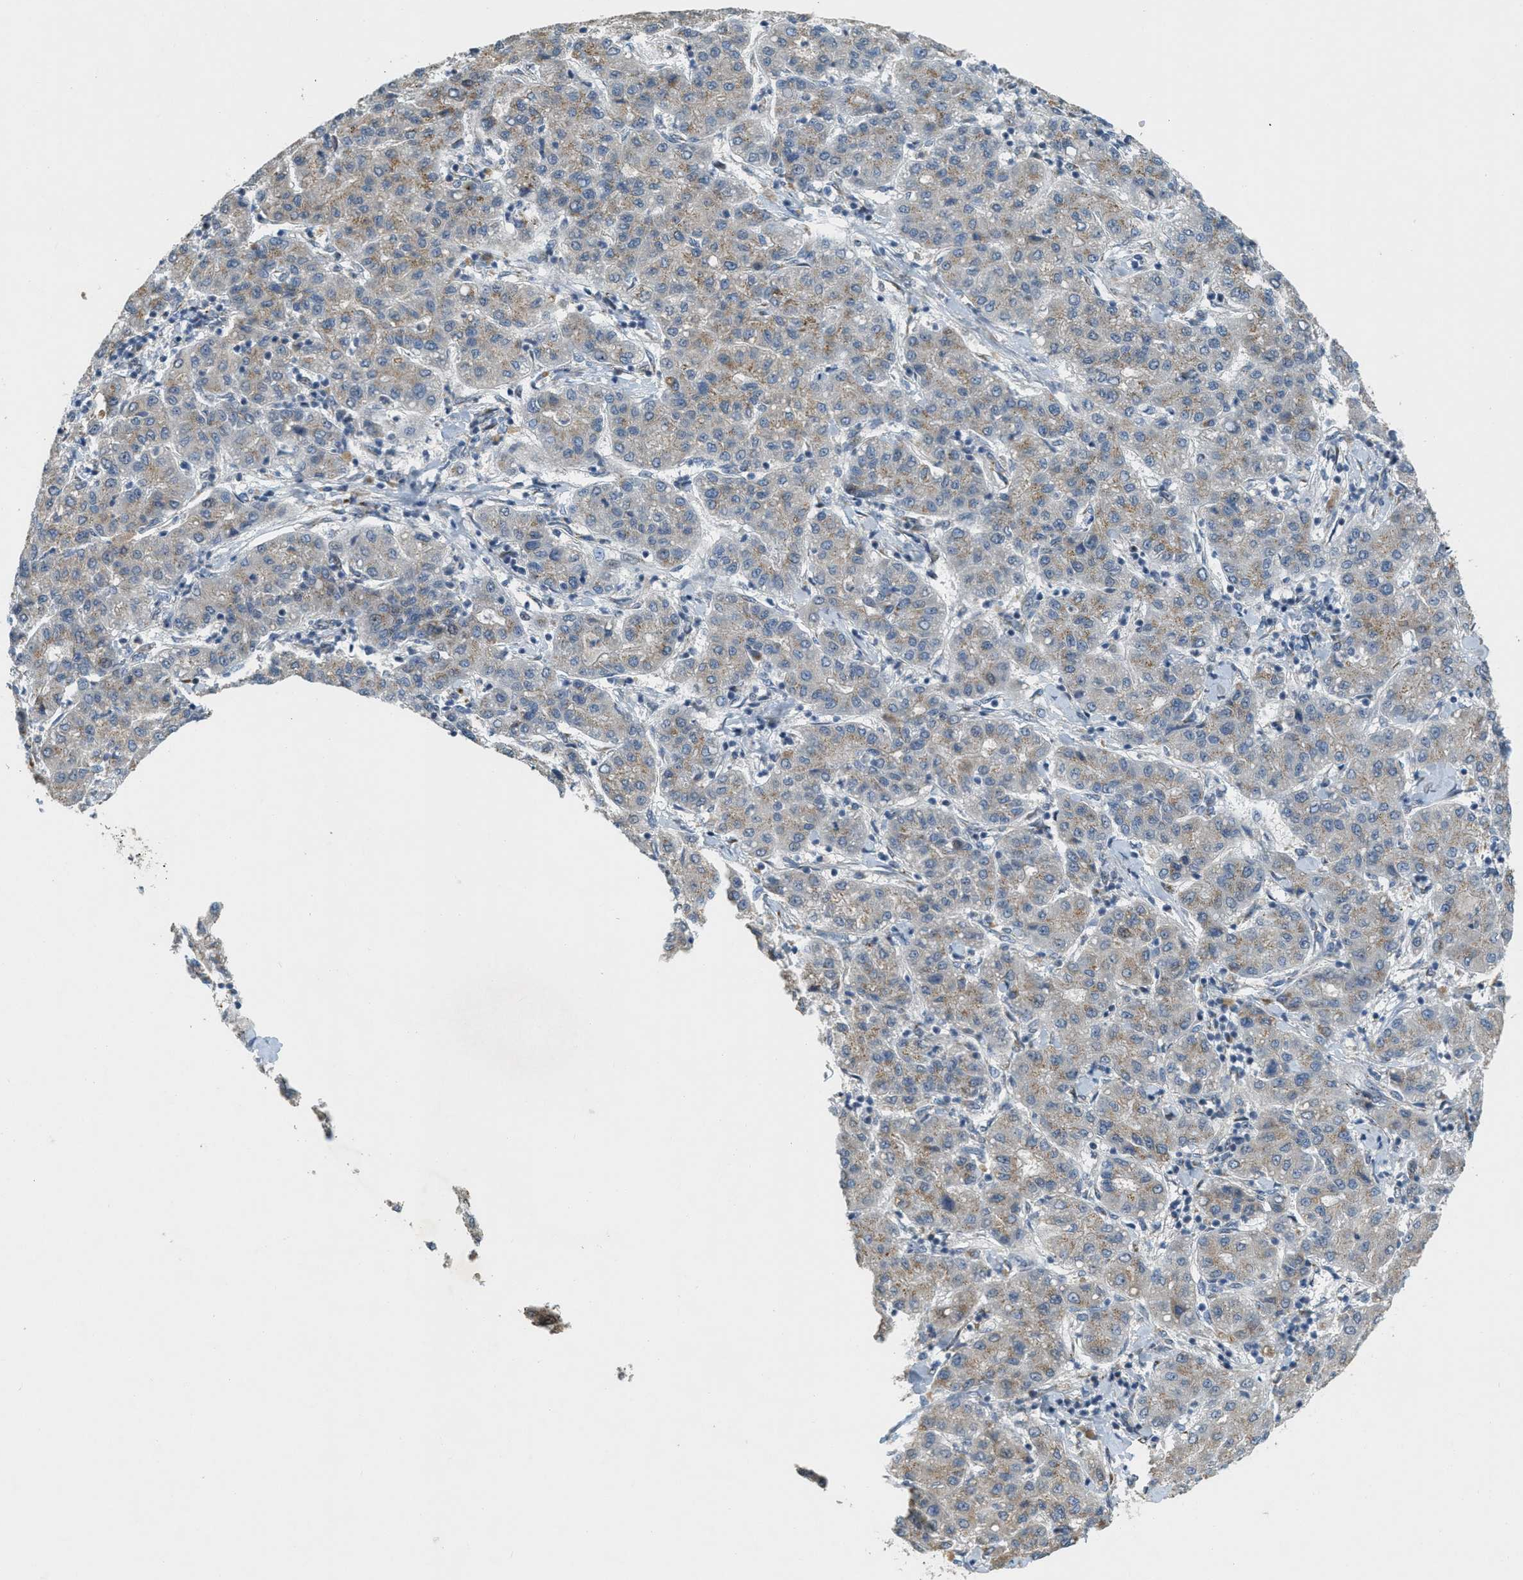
{"staining": {"intensity": "weak", "quantity": ">75%", "location": "cytoplasmic/membranous"}, "tissue": "liver cancer", "cell_type": "Tumor cells", "image_type": "cancer", "snomed": [{"axis": "morphology", "description": "Carcinoma, Hepatocellular, NOS"}, {"axis": "topography", "description": "Liver"}], "caption": "The photomicrograph displays immunohistochemical staining of liver cancer. There is weak cytoplasmic/membranous expression is identified in about >75% of tumor cells. Immunohistochemistry (ihc) stains the protein in brown and the nuclei are stained blue.", "gene": "ZFPL1", "patient": {"sex": "male", "age": 65}}